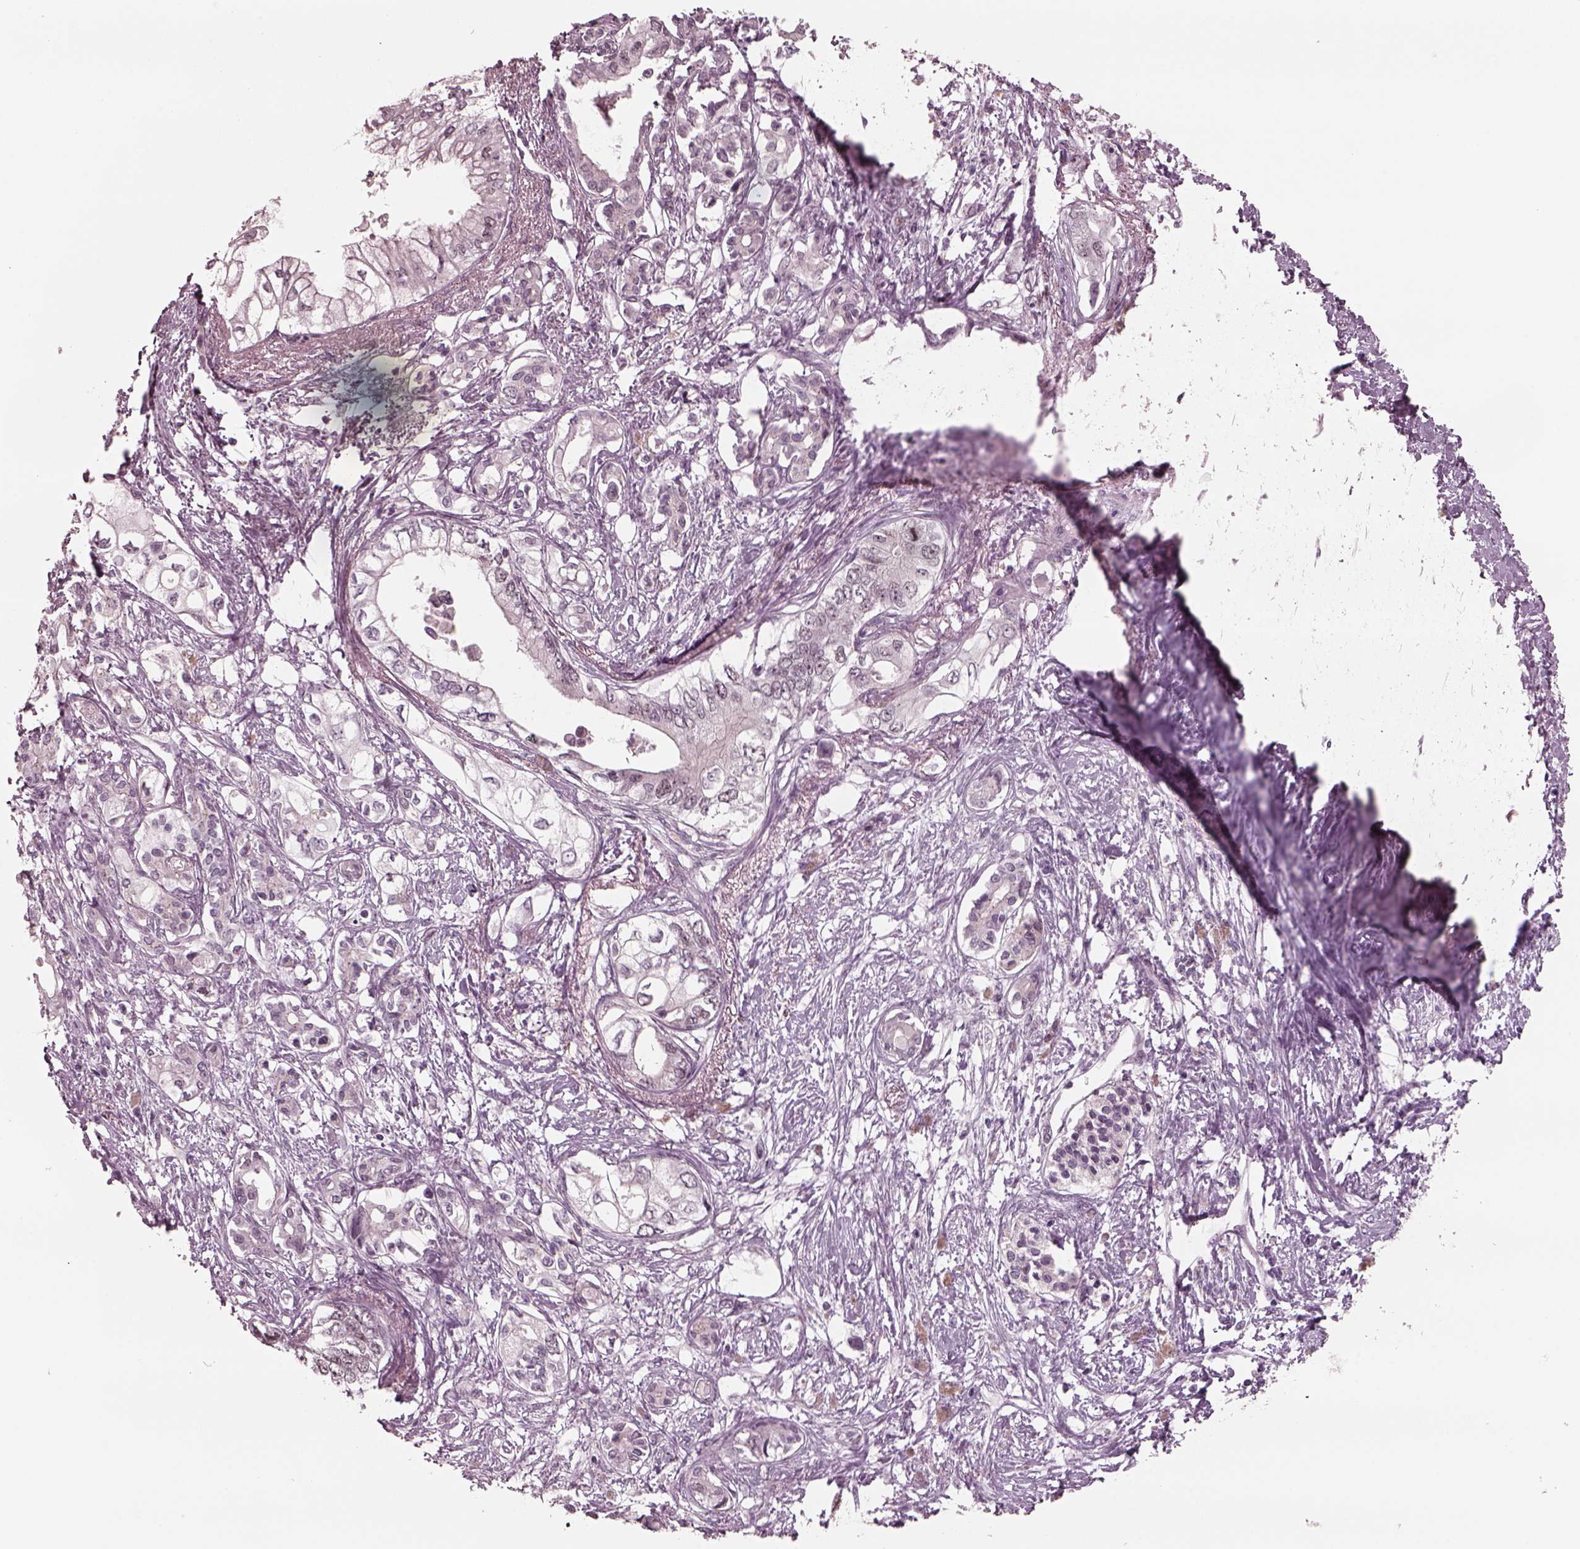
{"staining": {"intensity": "negative", "quantity": "none", "location": "none"}, "tissue": "pancreatic cancer", "cell_type": "Tumor cells", "image_type": "cancer", "snomed": [{"axis": "morphology", "description": "Adenocarcinoma, NOS"}, {"axis": "topography", "description": "Pancreas"}], "caption": "IHC of adenocarcinoma (pancreatic) shows no staining in tumor cells.", "gene": "SAXO1", "patient": {"sex": "female", "age": 63}}